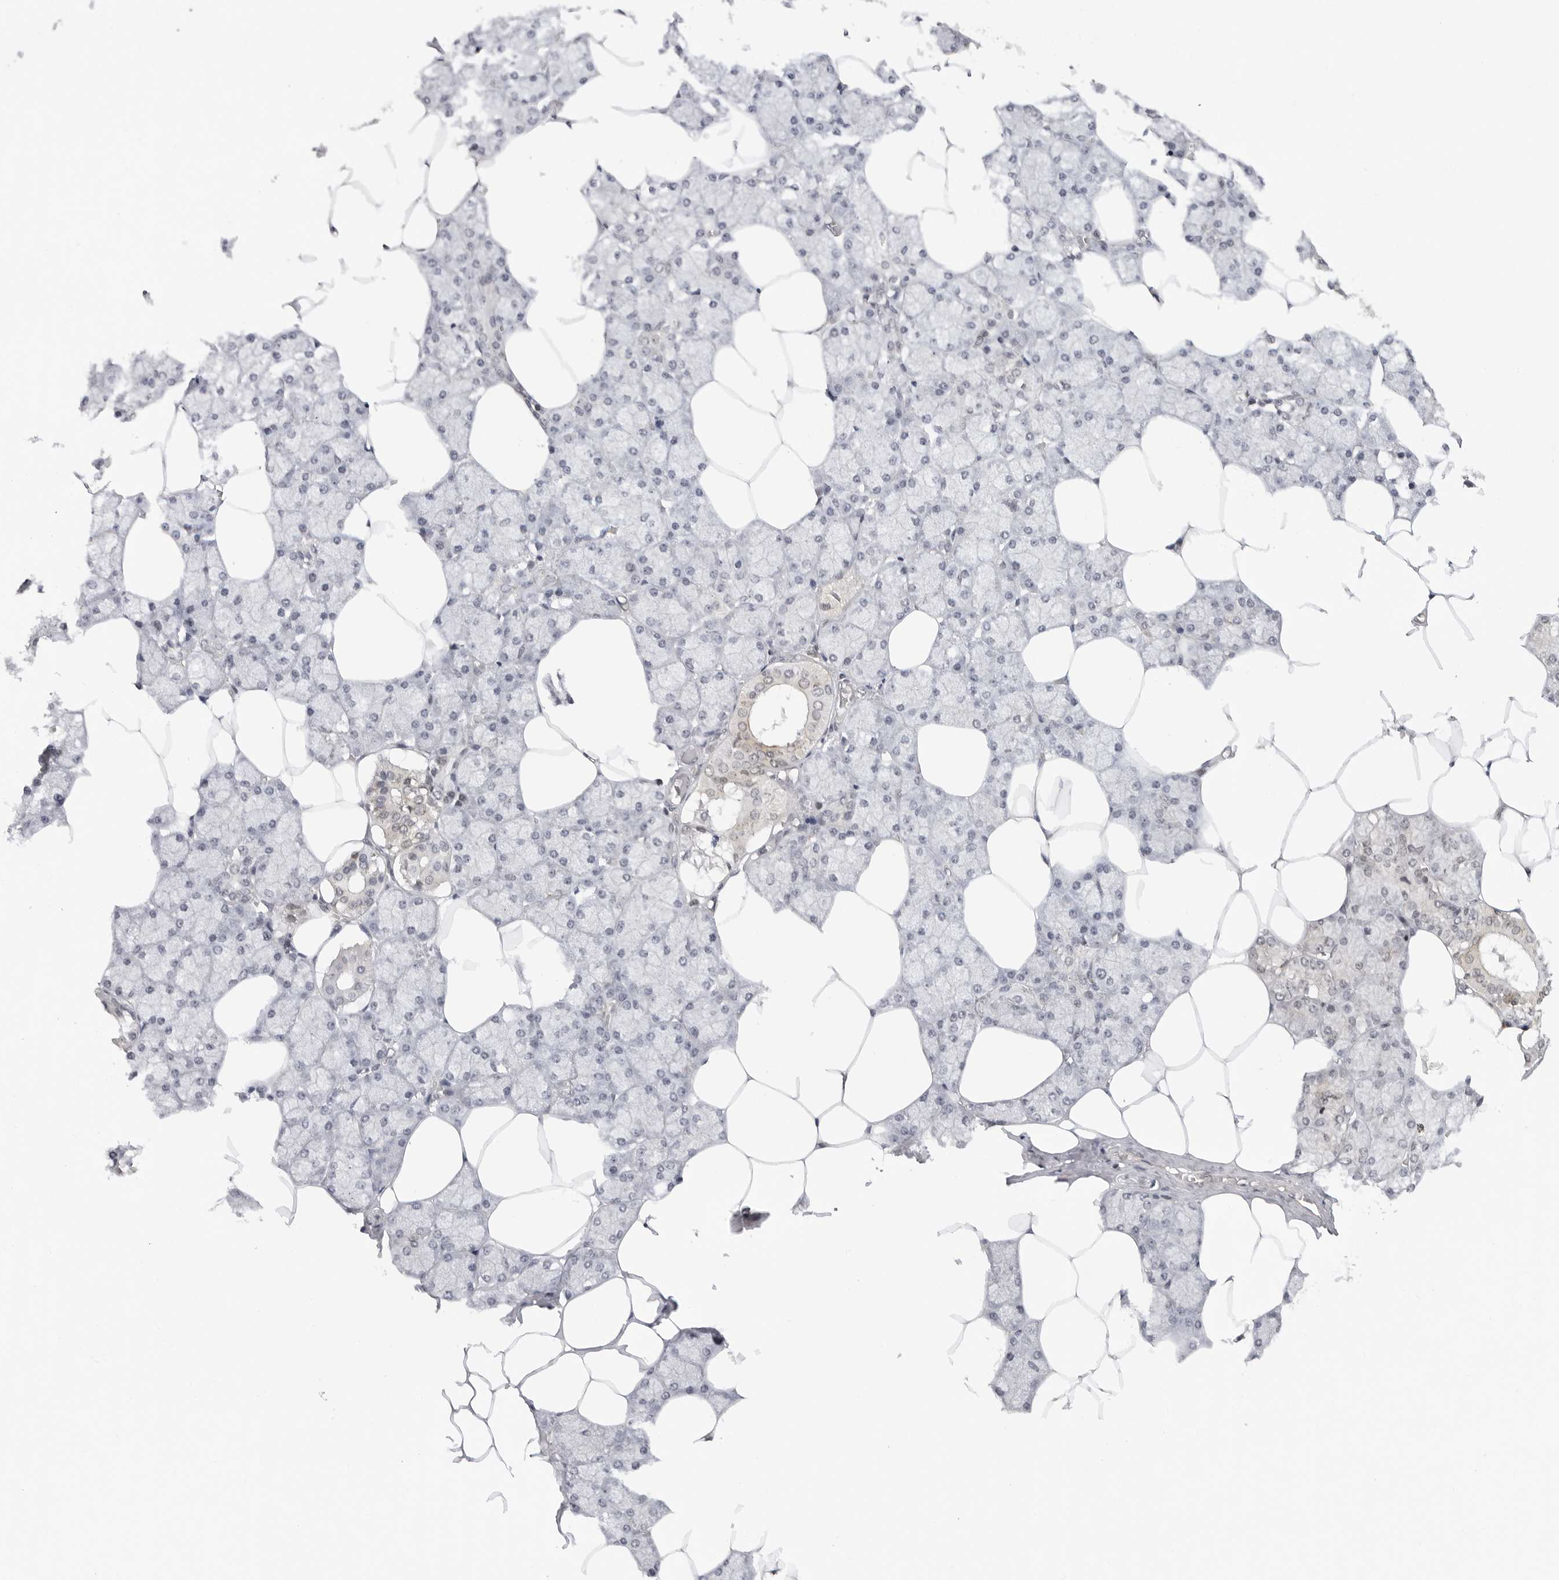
{"staining": {"intensity": "moderate", "quantity": "25%-75%", "location": "cytoplasmic/membranous,nuclear"}, "tissue": "salivary gland", "cell_type": "Glandular cells", "image_type": "normal", "snomed": [{"axis": "morphology", "description": "Normal tissue, NOS"}, {"axis": "topography", "description": "Salivary gland"}], "caption": "Protein staining shows moderate cytoplasmic/membranous,nuclear positivity in approximately 25%-75% of glandular cells in normal salivary gland.", "gene": "MAP2K5", "patient": {"sex": "male", "age": 62}}